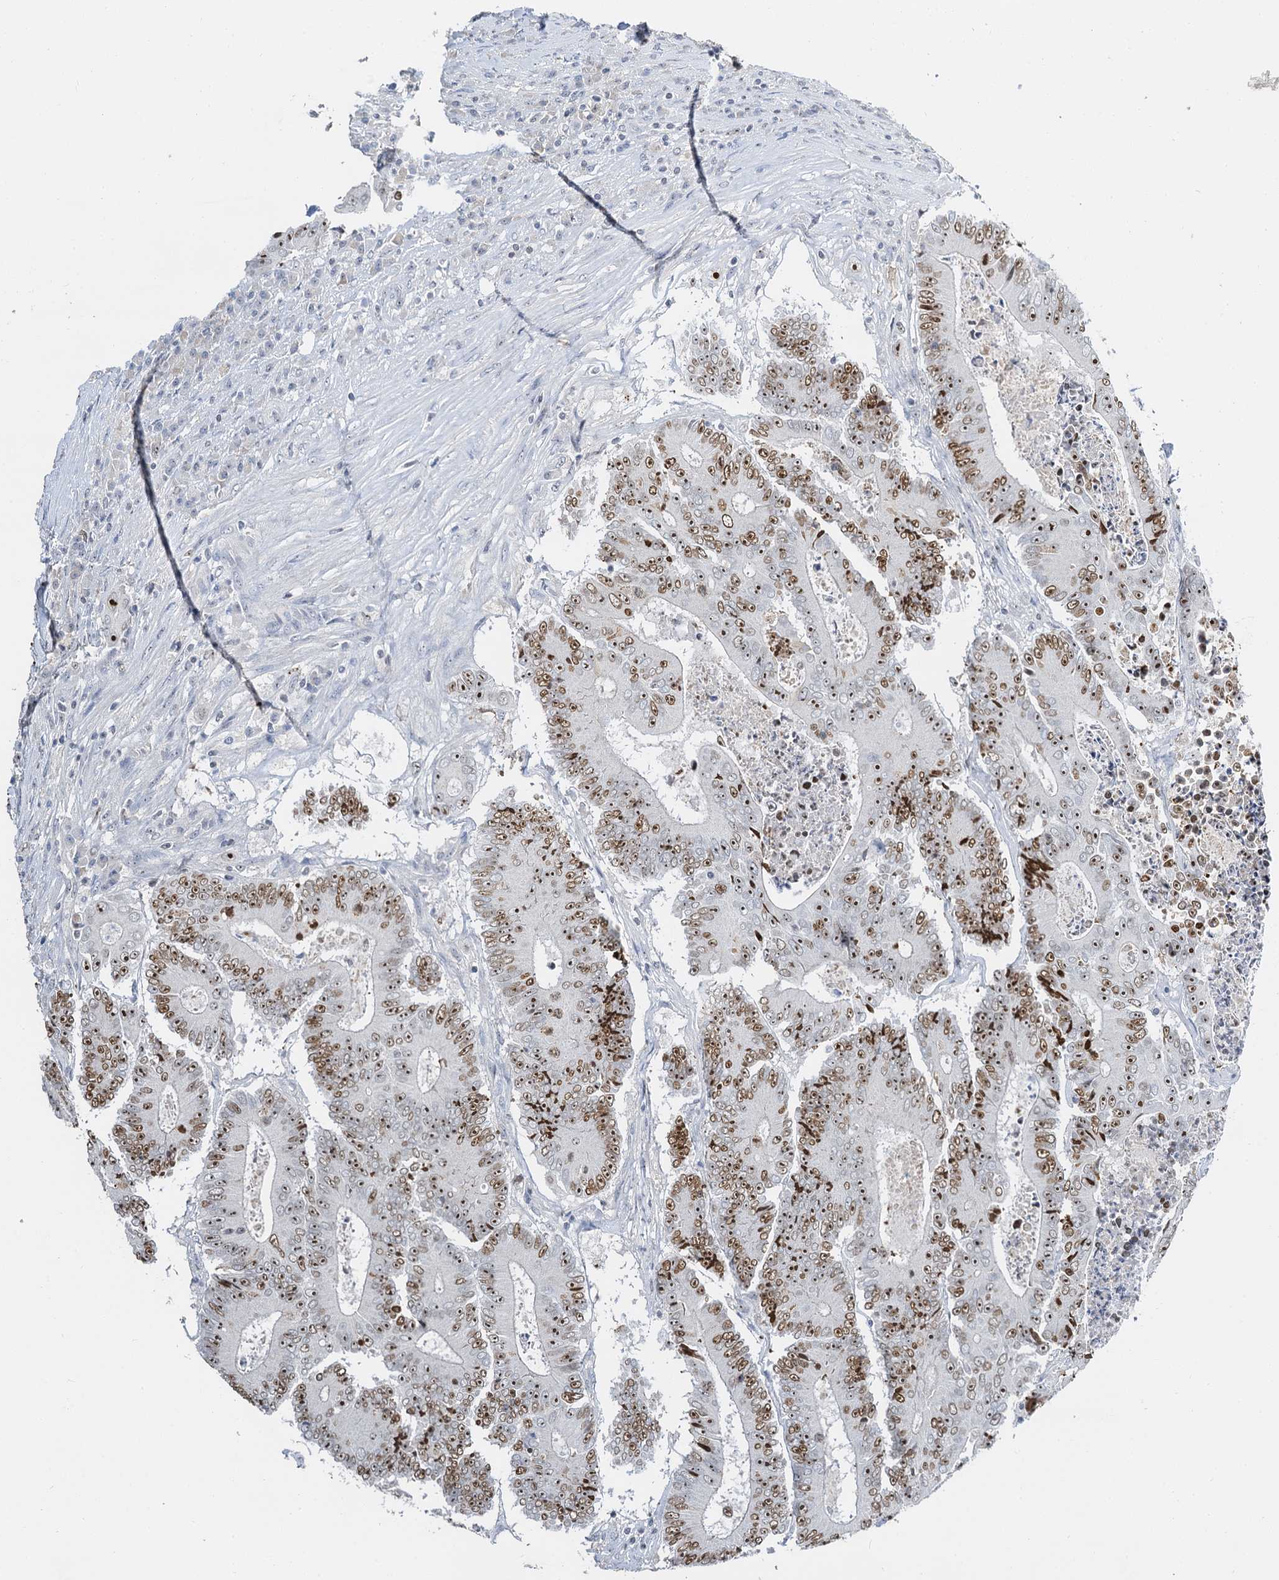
{"staining": {"intensity": "moderate", "quantity": ">75%", "location": "nuclear"}, "tissue": "colorectal cancer", "cell_type": "Tumor cells", "image_type": "cancer", "snomed": [{"axis": "morphology", "description": "Adenocarcinoma, NOS"}, {"axis": "topography", "description": "Colon"}], "caption": "Immunohistochemistry of colorectal cancer displays medium levels of moderate nuclear positivity in about >75% of tumor cells.", "gene": "NOP2", "patient": {"sex": "male", "age": 83}}